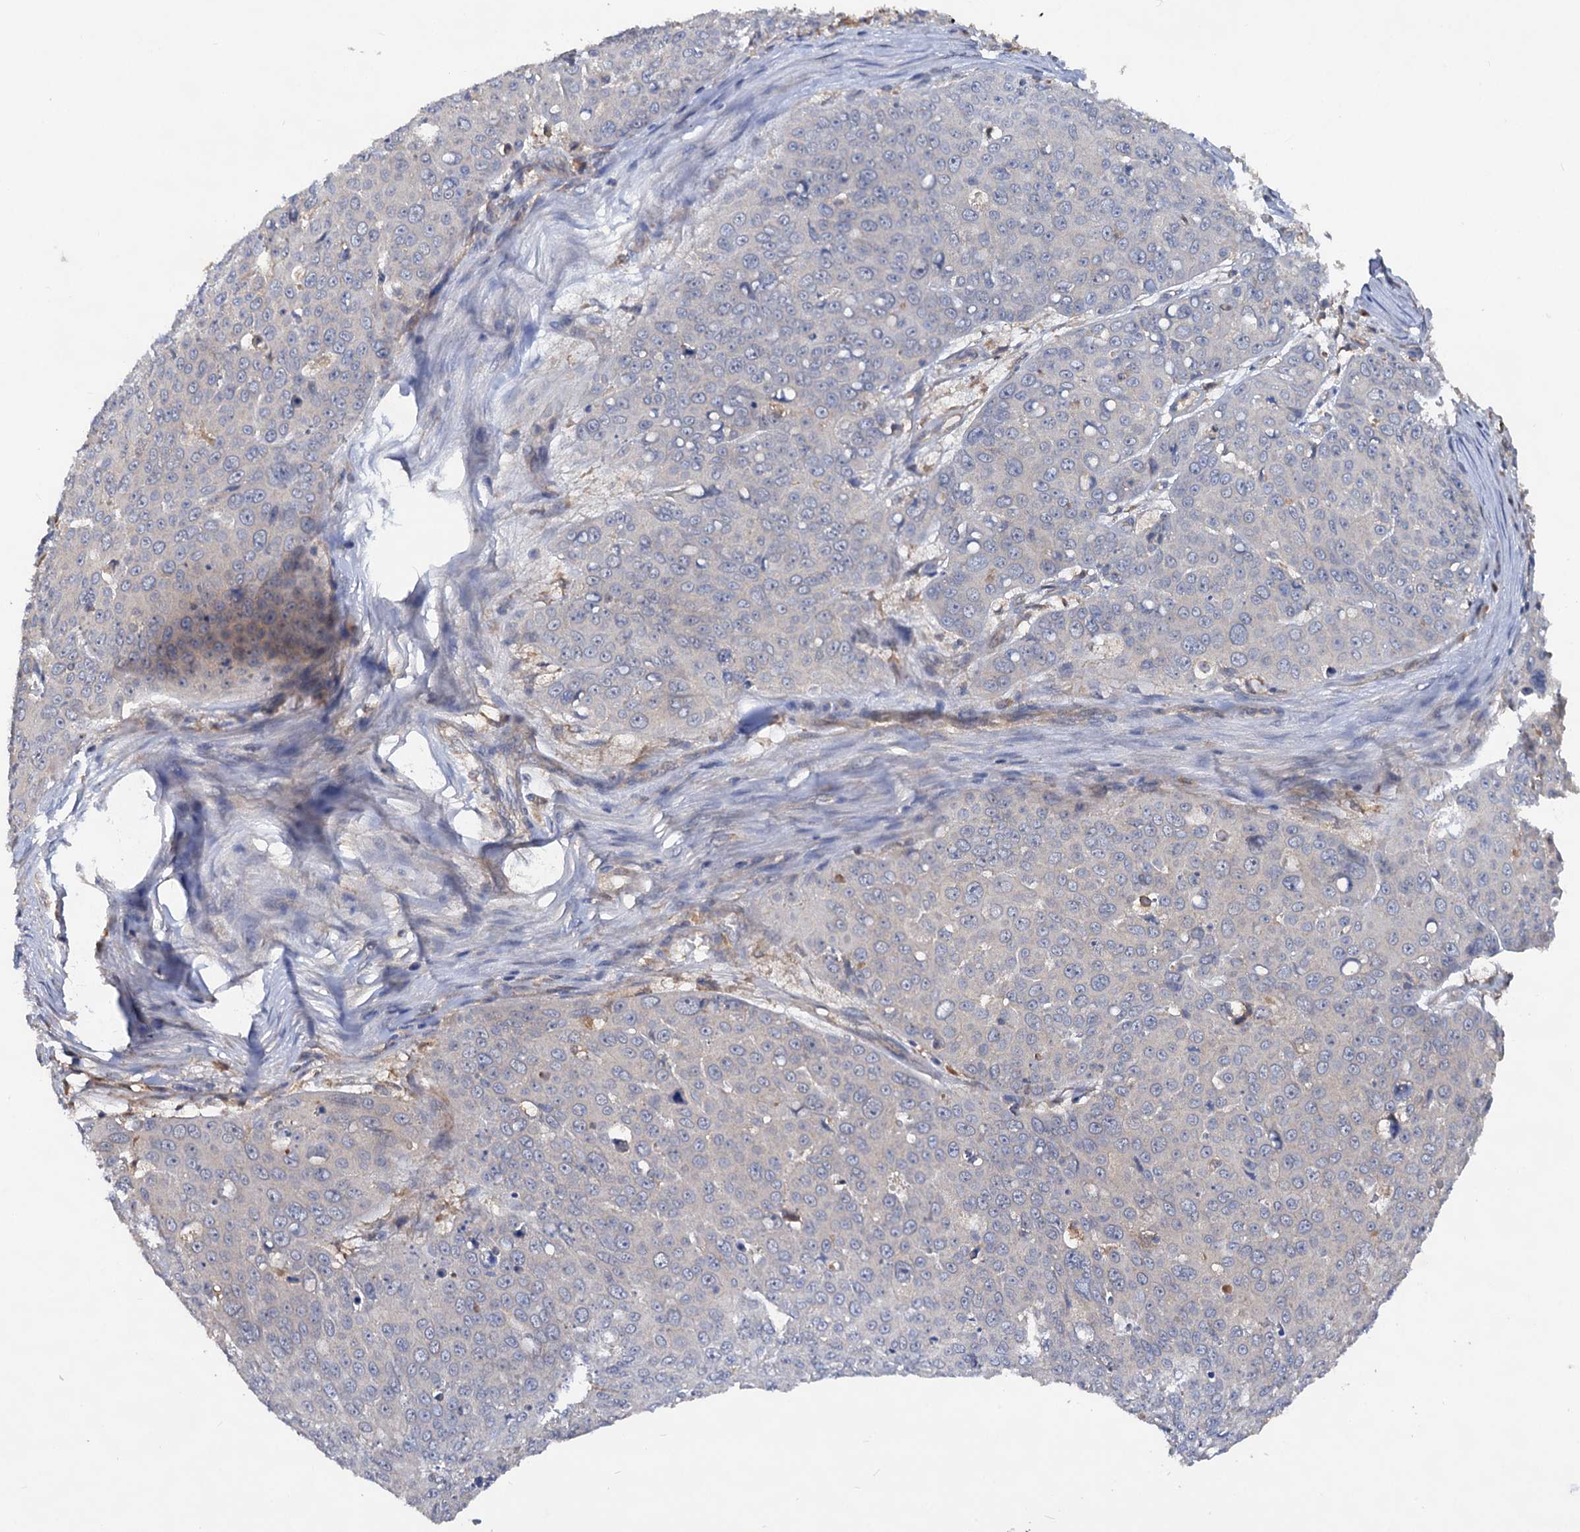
{"staining": {"intensity": "negative", "quantity": "none", "location": "none"}, "tissue": "skin cancer", "cell_type": "Tumor cells", "image_type": "cancer", "snomed": [{"axis": "morphology", "description": "Squamous cell carcinoma, NOS"}, {"axis": "topography", "description": "Skin"}], "caption": "An IHC histopathology image of squamous cell carcinoma (skin) is shown. There is no staining in tumor cells of squamous cell carcinoma (skin).", "gene": "VPS29", "patient": {"sex": "male", "age": 71}}